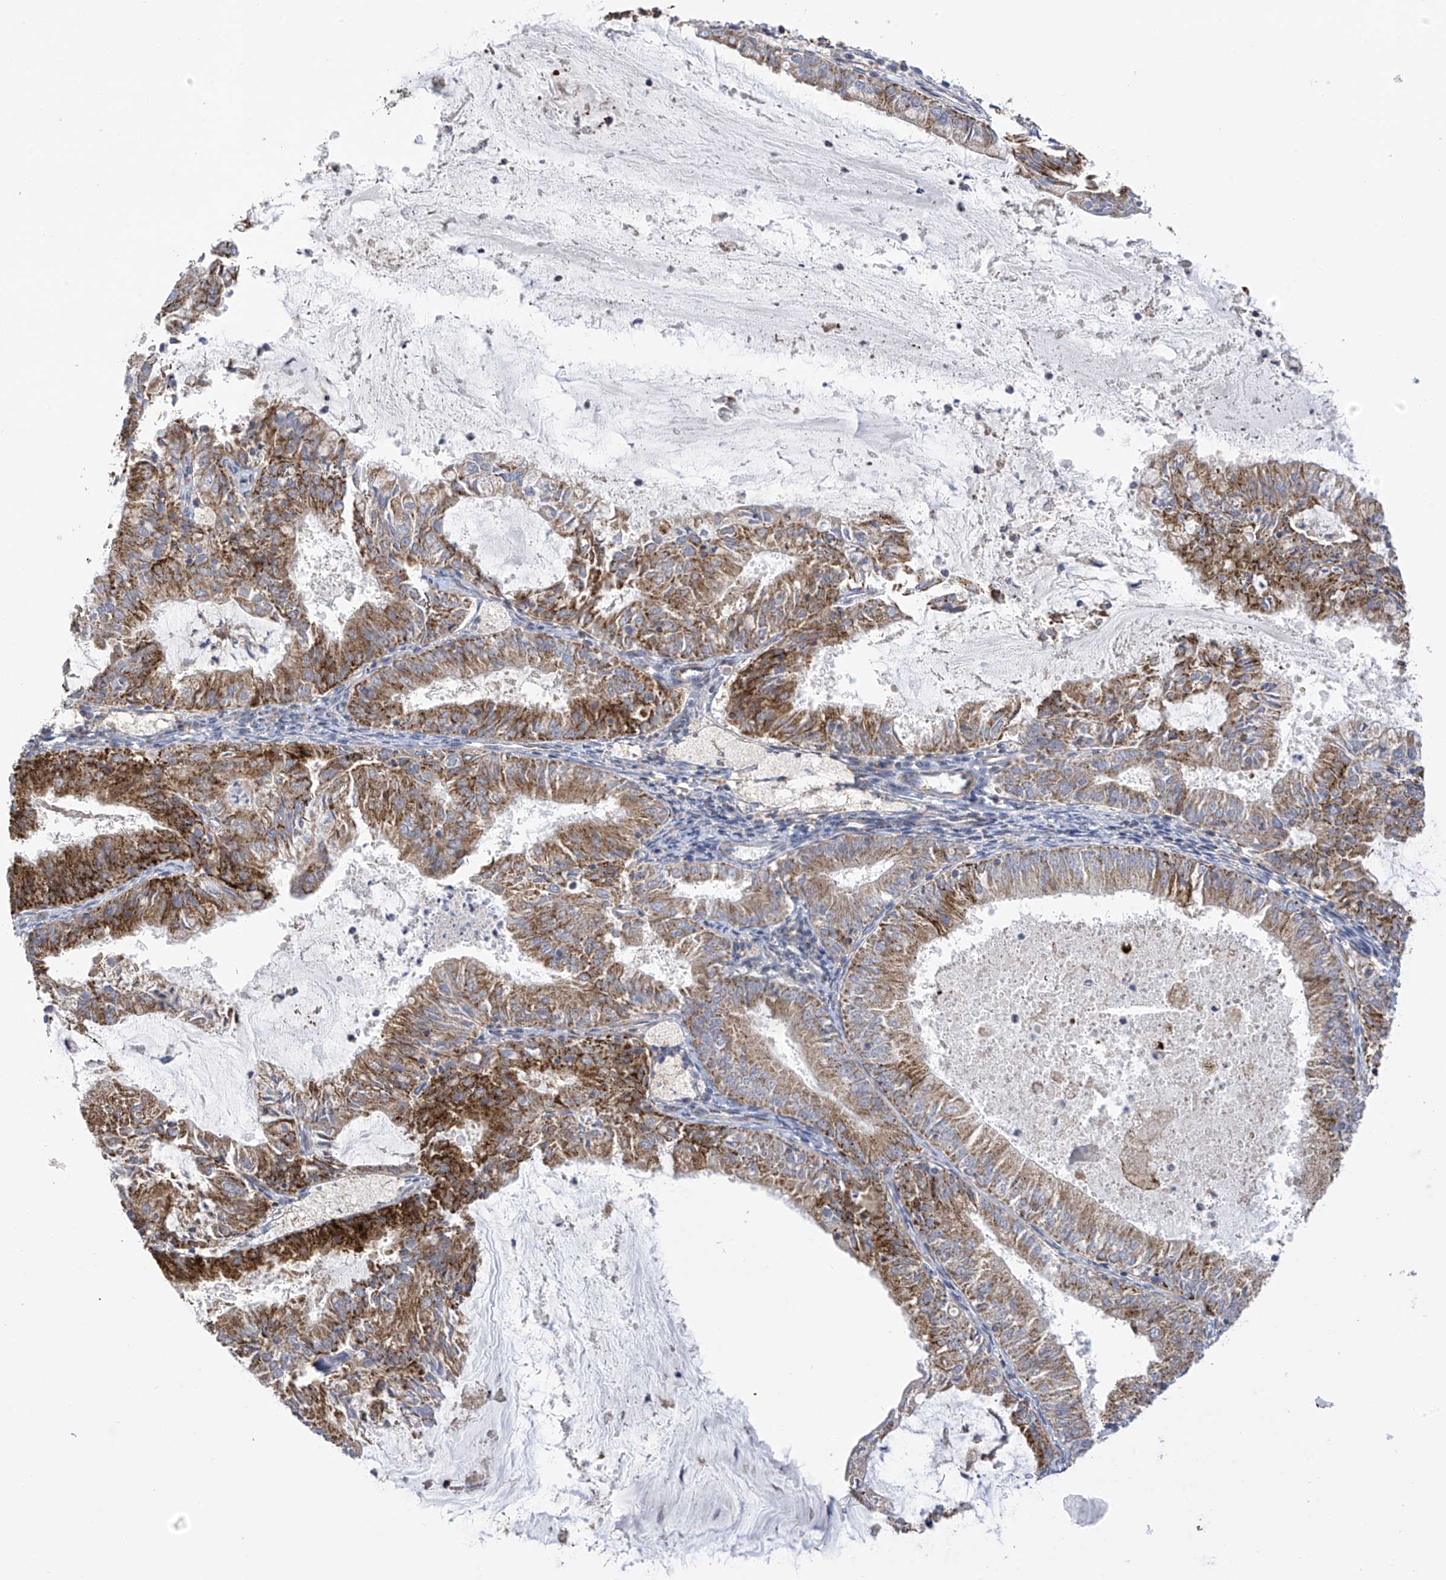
{"staining": {"intensity": "moderate", "quantity": ">75%", "location": "cytoplasmic/membranous"}, "tissue": "endometrial cancer", "cell_type": "Tumor cells", "image_type": "cancer", "snomed": [{"axis": "morphology", "description": "Adenocarcinoma, NOS"}, {"axis": "topography", "description": "Endometrium"}], "caption": "Immunohistochemistry photomicrograph of human adenocarcinoma (endometrial) stained for a protein (brown), which displays medium levels of moderate cytoplasmic/membranous expression in about >75% of tumor cells.", "gene": "ITM2B", "patient": {"sex": "female", "age": 57}}